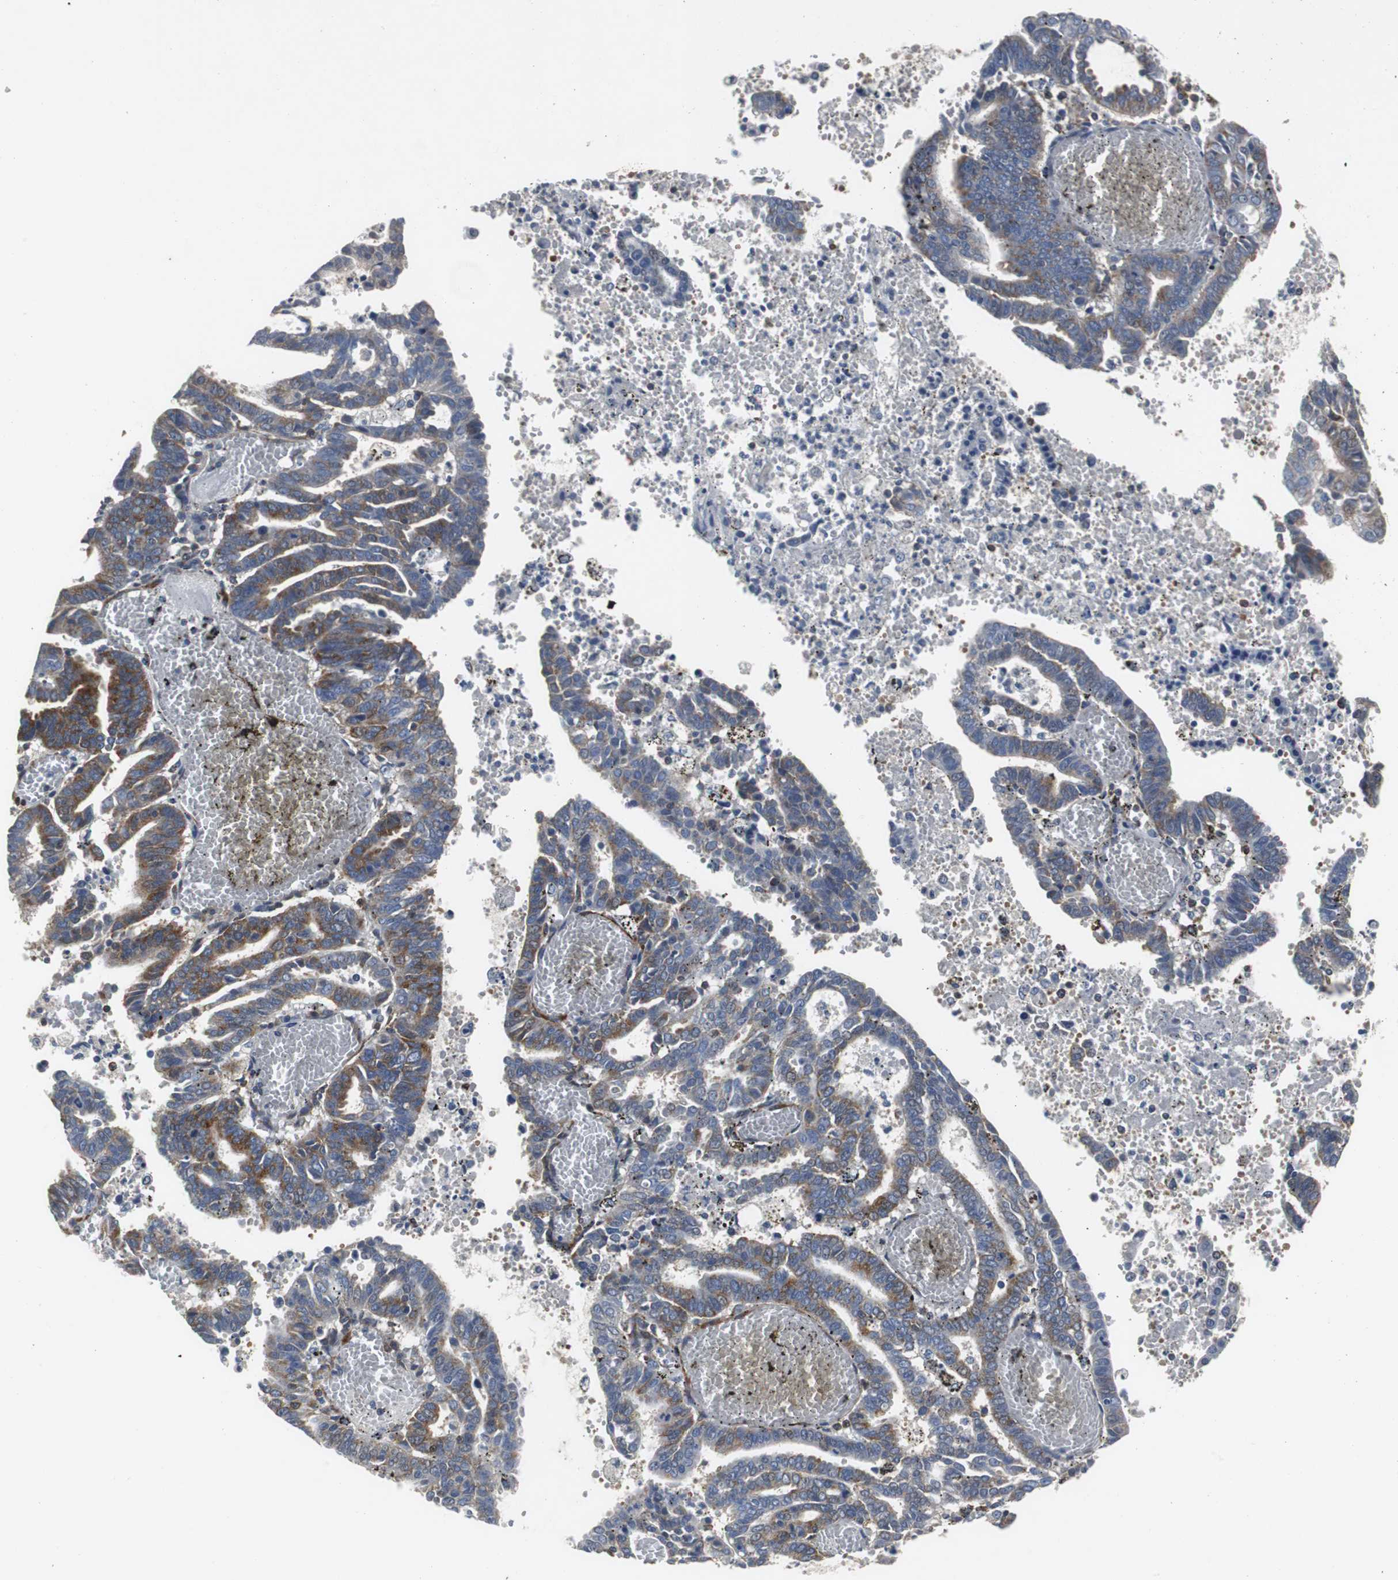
{"staining": {"intensity": "weak", "quantity": ">75%", "location": "cytoplasmic/membranous"}, "tissue": "endometrial cancer", "cell_type": "Tumor cells", "image_type": "cancer", "snomed": [{"axis": "morphology", "description": "Adenocarcinoma, NOS"}, {"axis": "topography", "description": "Uterus"}], "caption": "Approximately >75% of tumor cells in endometrial cancer (adenocarcinoma) display weak cytoplasmic/membranous protein expression as visualized by brown immunohistochemical staining.", "gene": "ISCU", "patient": {"sex": "female", "age": 83}}